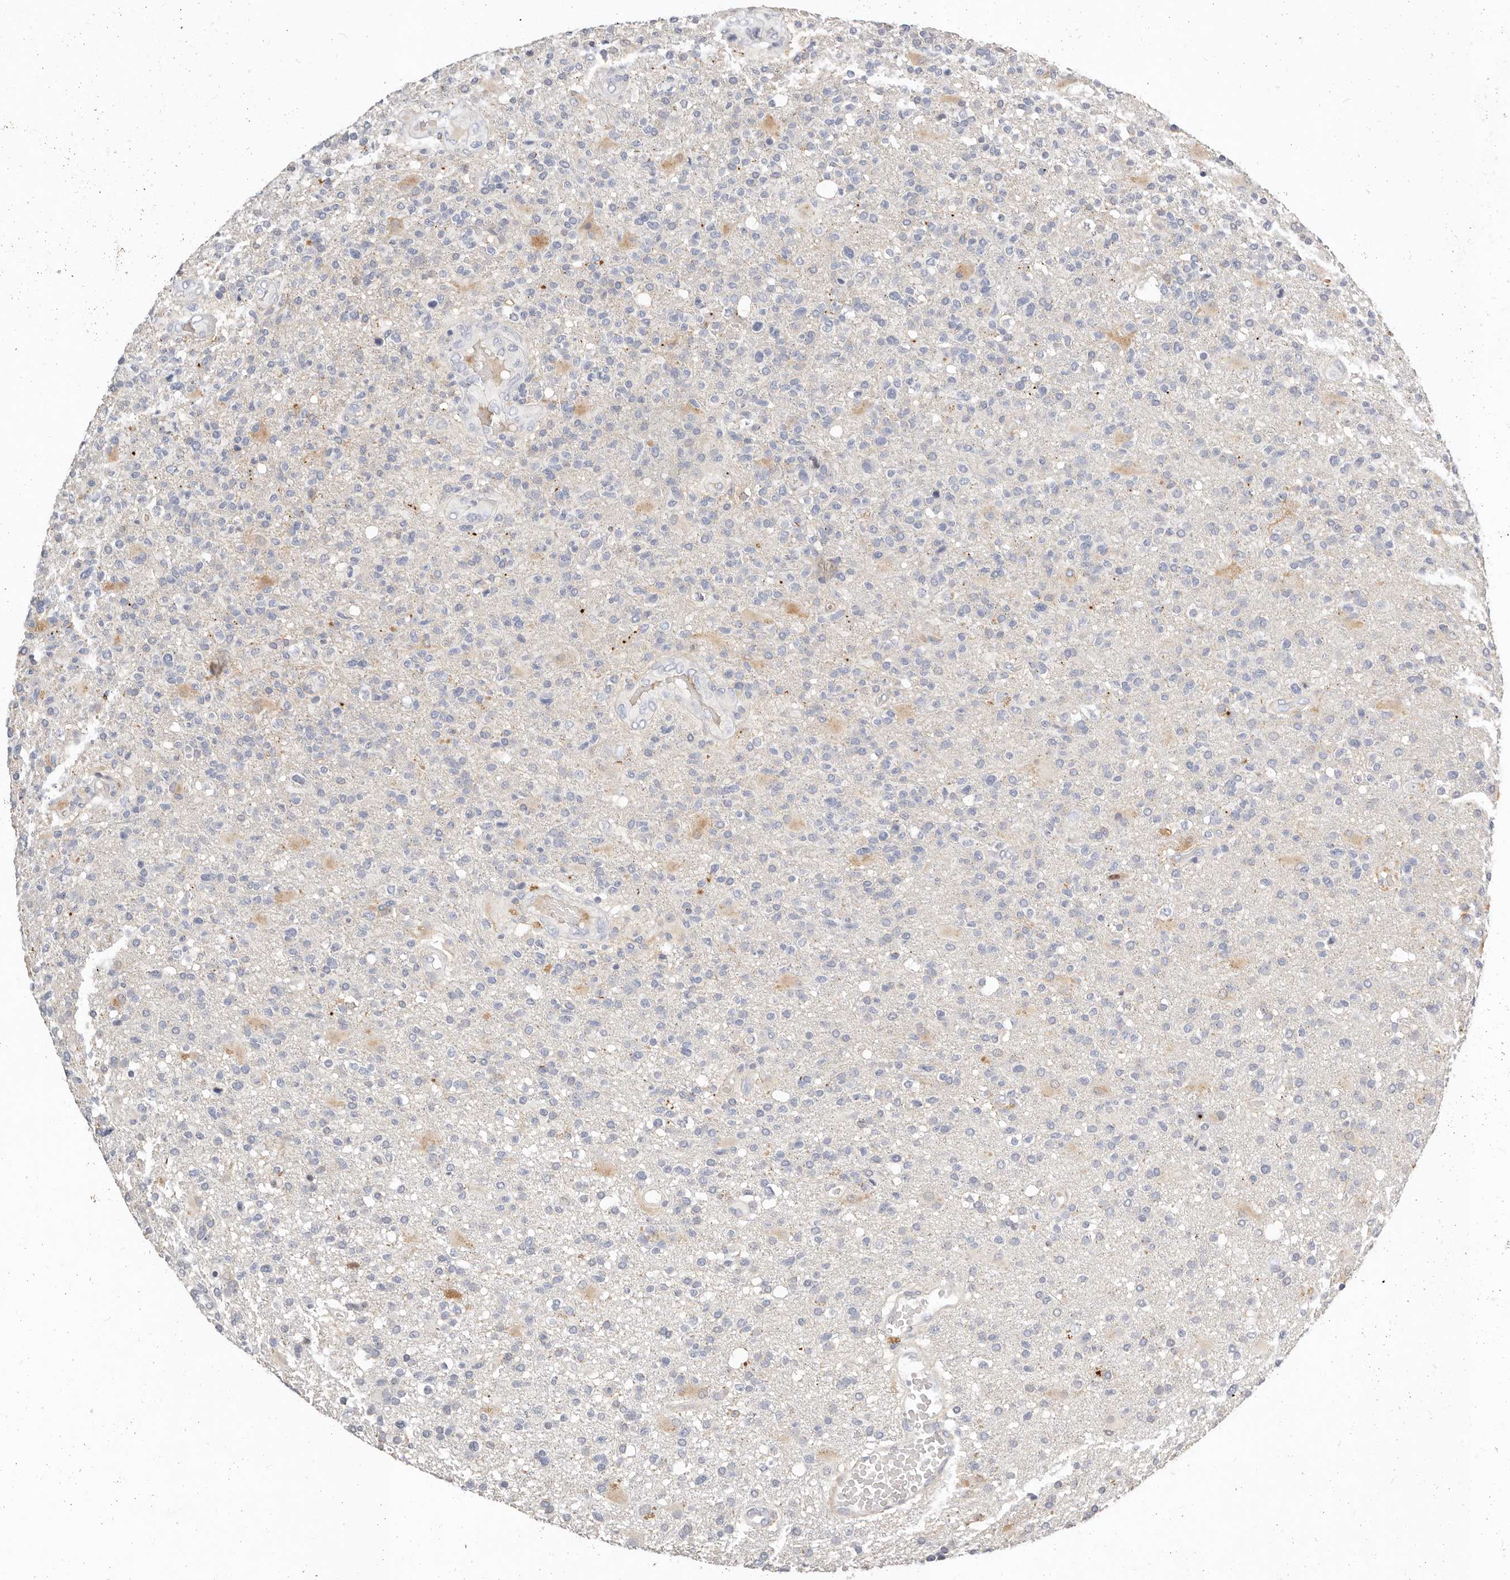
{"staining": {"intensity": "negative", "quantity": "none", "location": "none"}, "tissue": "glioma", "cell_type": "Tumor cells", "image_type": "cancer", "snomed": [{"axis": "morphology", "description": "Glioma, malignant, High grade"}, {"axis": "topography", "description": "Brain"}], "caption": "The photomicrograph exhibits no significant expression in tumor cells of glioma.", "gene": "TMEM63B", "patient": {"sex": "male", "age": 72}}